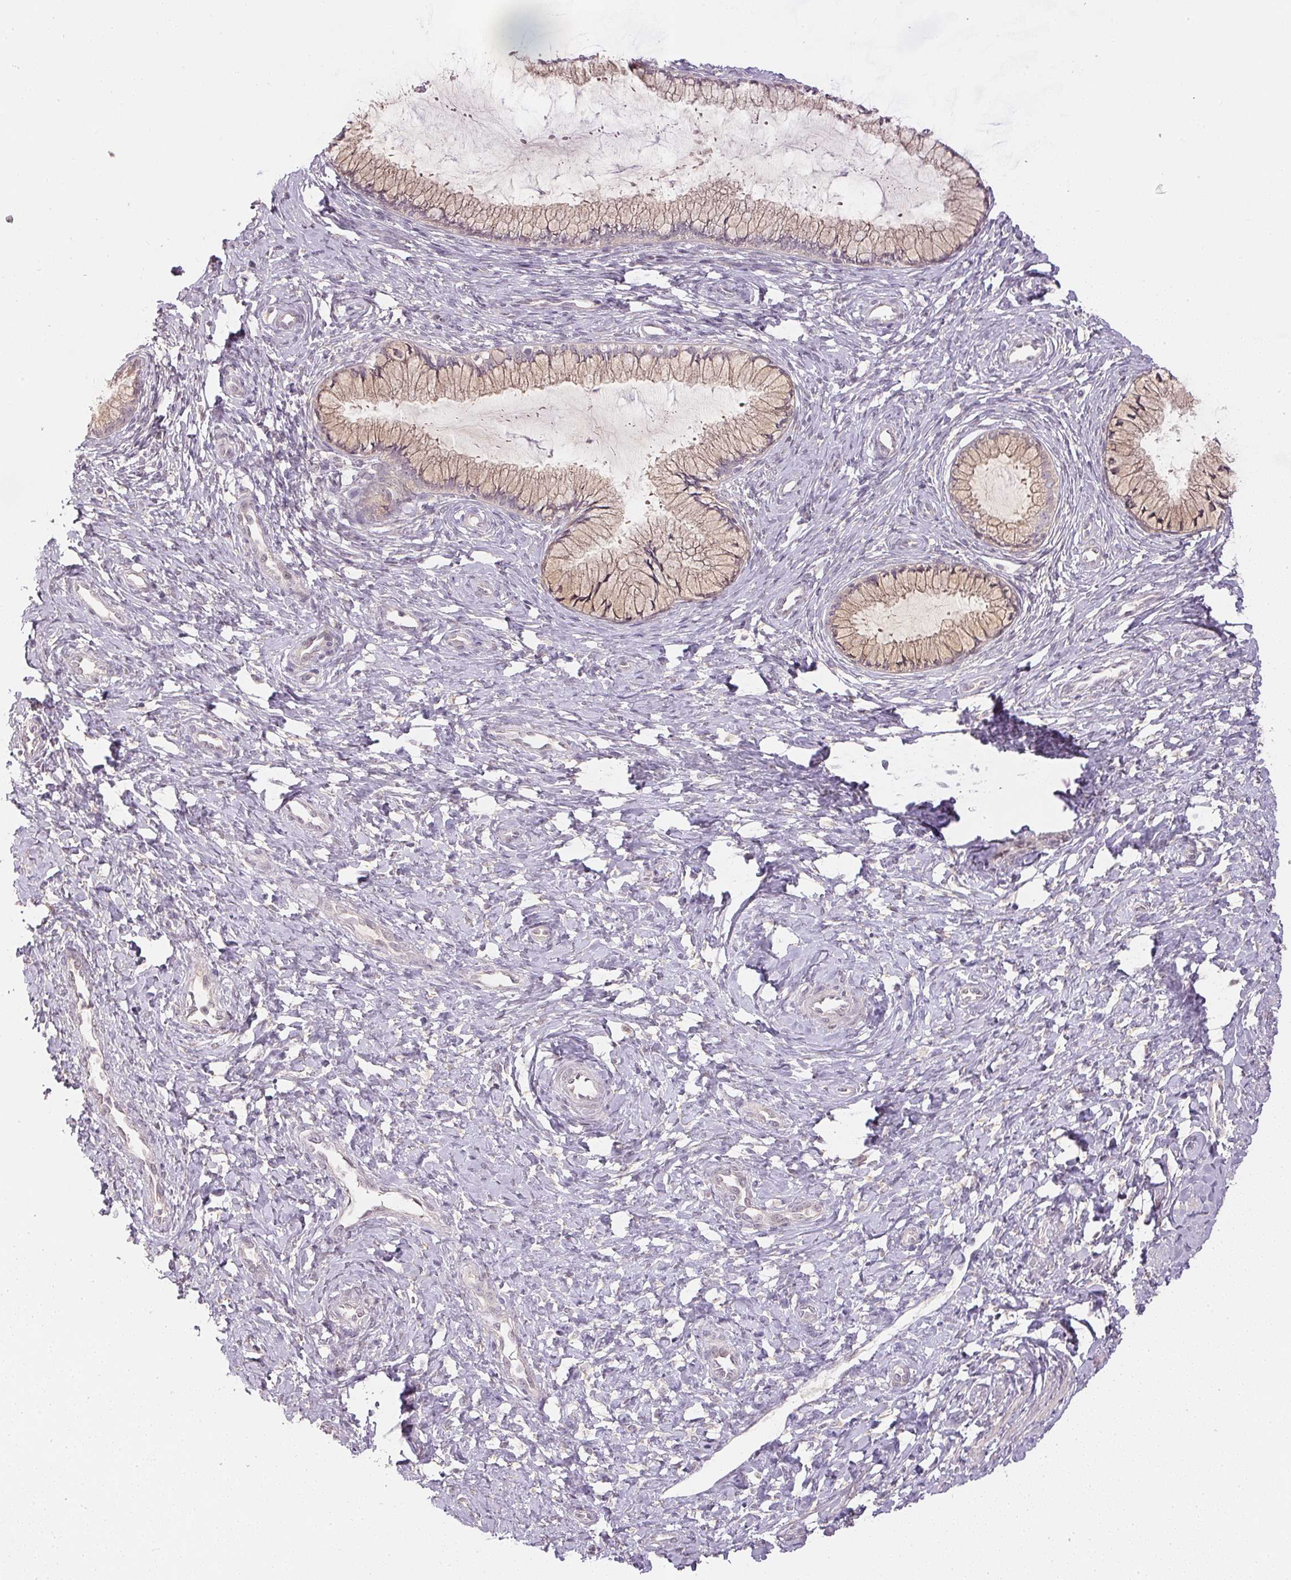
{"staining": {"intensity": "weak", "quantity": "25%-75%", "location": "cytoplasmic/membranous"}, "tissue": "cervix", "cell_type": "Glandular cells", "image_type": "normal", "snomed": [{"axis": "morphology", "description": "Normal tissue, NOS"}, {"axis": "topography", "description": "Cervix"}], "caption": "This micrograph demonstrates immunohistochemistry (IHC) staining of unremarkable cervix, with low weak cytoplasmic/membranous expression in about 25%-75% of glandular cells.", "gene": "TTC23L", "patient": {"sex": "female", "age": 37}}